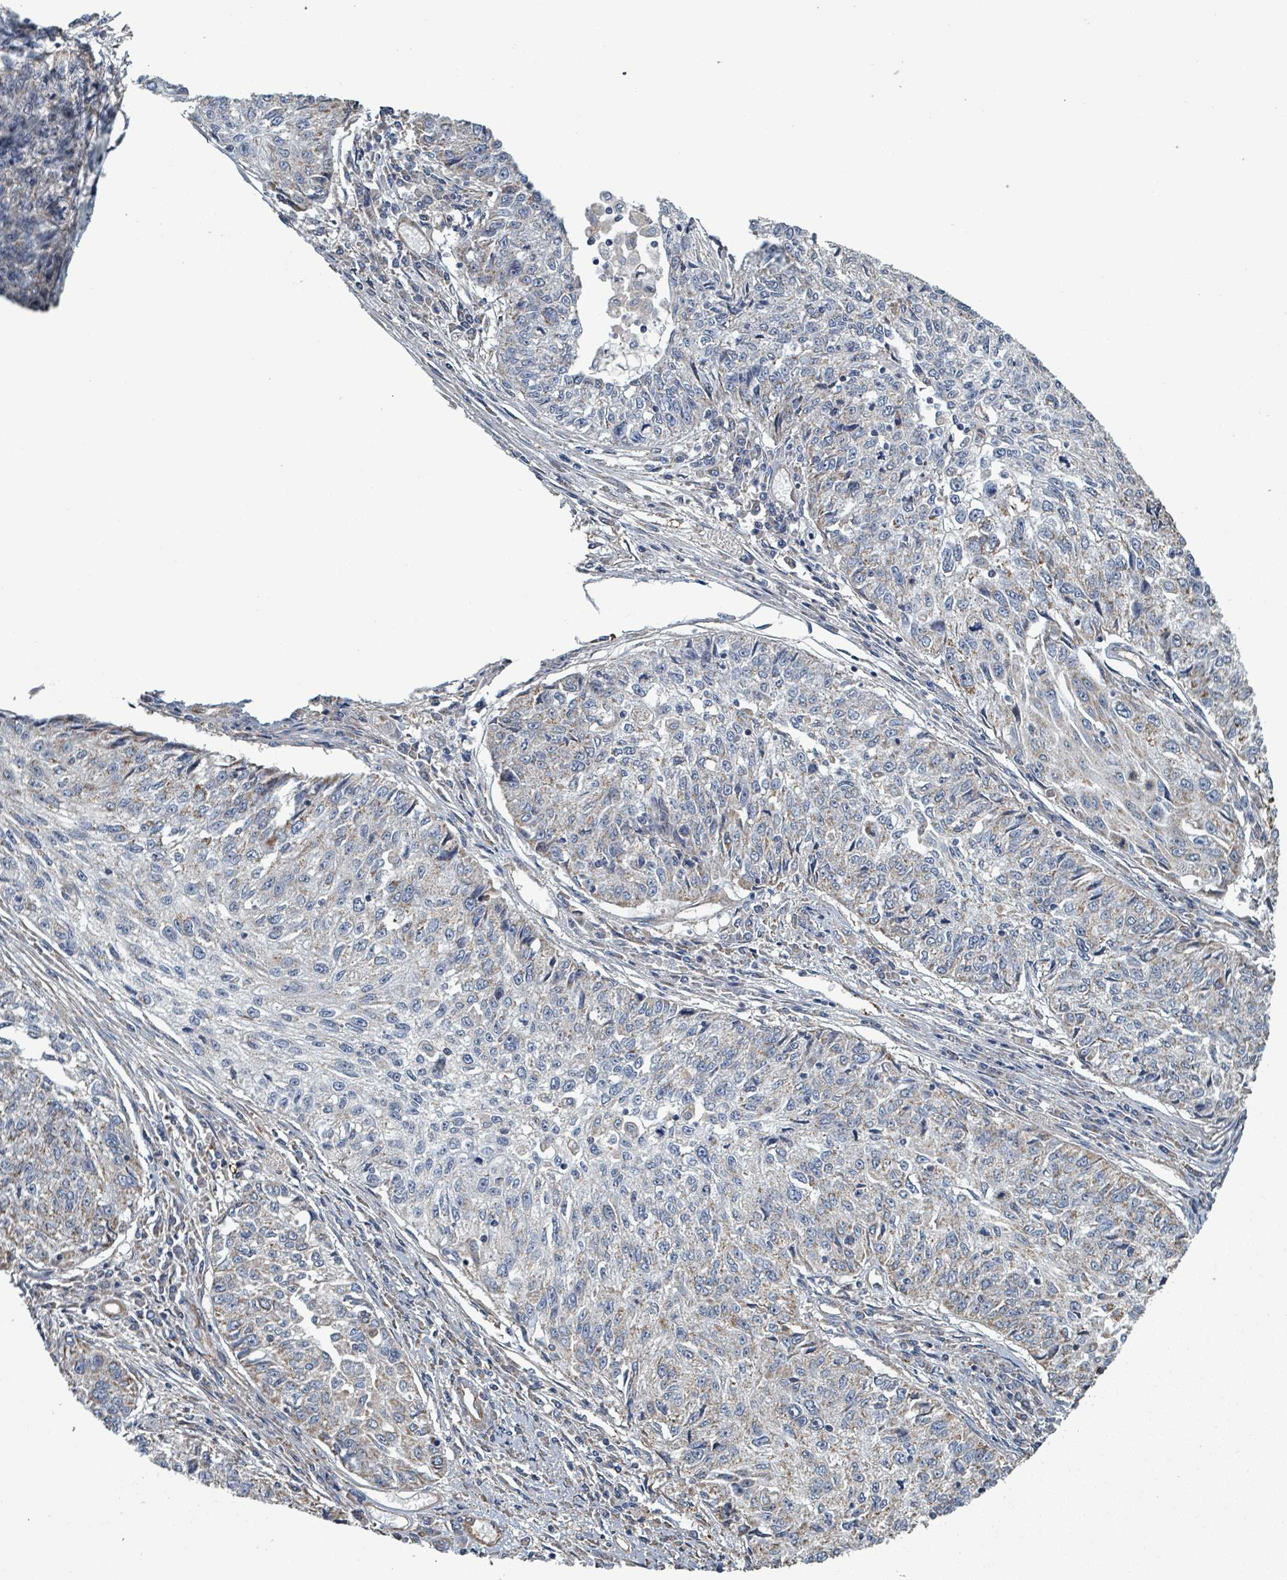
{"staining": {"intensity": "negative", "quantity": "none", "location": "none"}, "tissue": "cervical cancer", "cell_type": "Tumor cells", "image_type": "cancer", "snomed": [{"axis": "morphology", "description": "Squamous cell carcinoma, NOS"}, {"axis": "topography", "description": "Cervix"}], "caption": "This is an IHC histopathology image of human cervical cancer. There is no expression in tumor cells.", "gene": "ADCK1", "patient": {"sex": "female", "age": 57}}